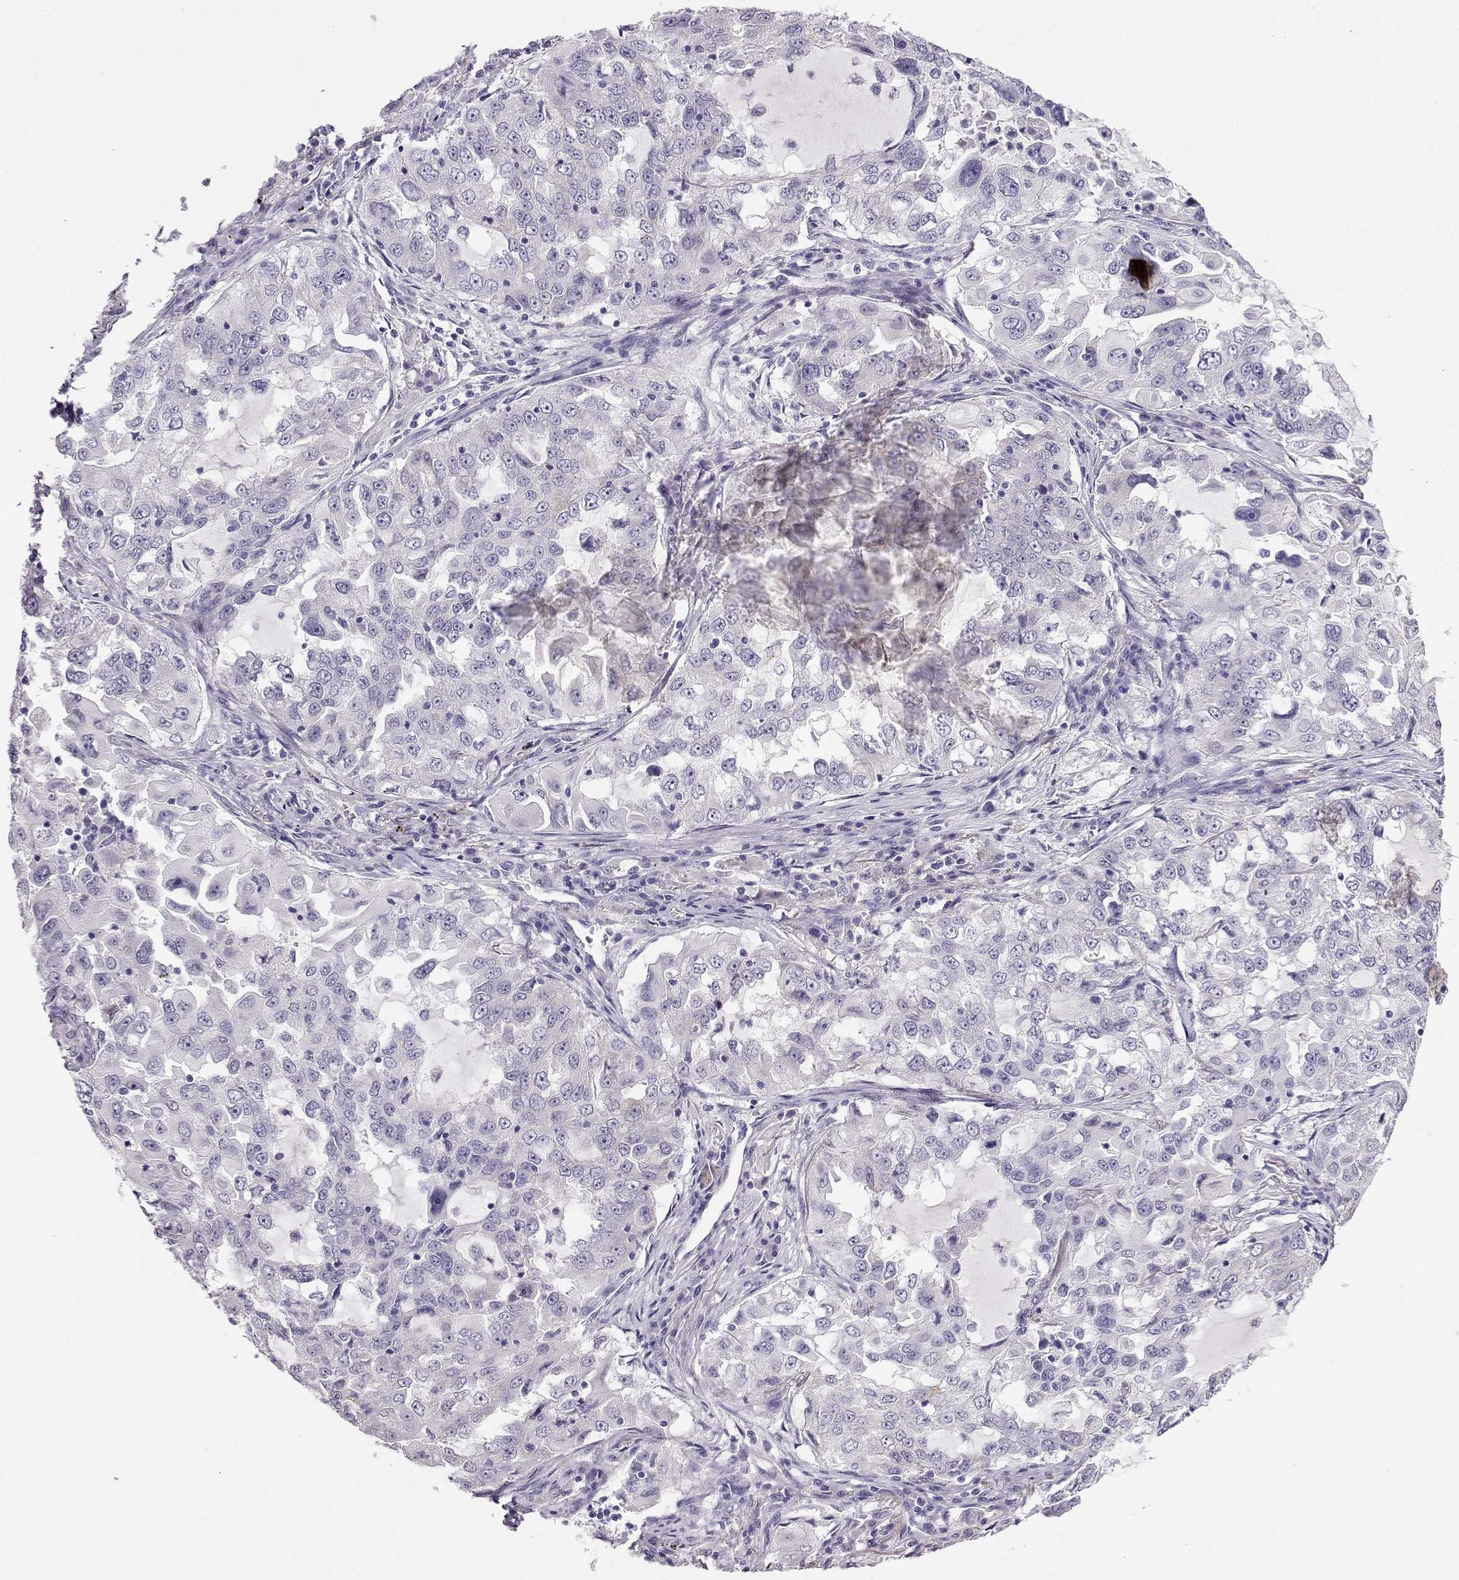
{"staining": {"intensity": "negative", "quantity": "none", "location": "none"}, "tissue": "lung cancer", "cell_type": "Tumor cells", "image_type": "cancer", "snomed": [{"axis": "morphology", "description": "Adenocarcinoma, NOS"}, {"axis": "topography", "description": "Lung"}], "caption": "Immunohistochemical staining of lung adenocarcinoma exhibits no significant expression in tumor cells.", "gene": "ENDOU", "patient": {"sex": "female", "age": 61}}